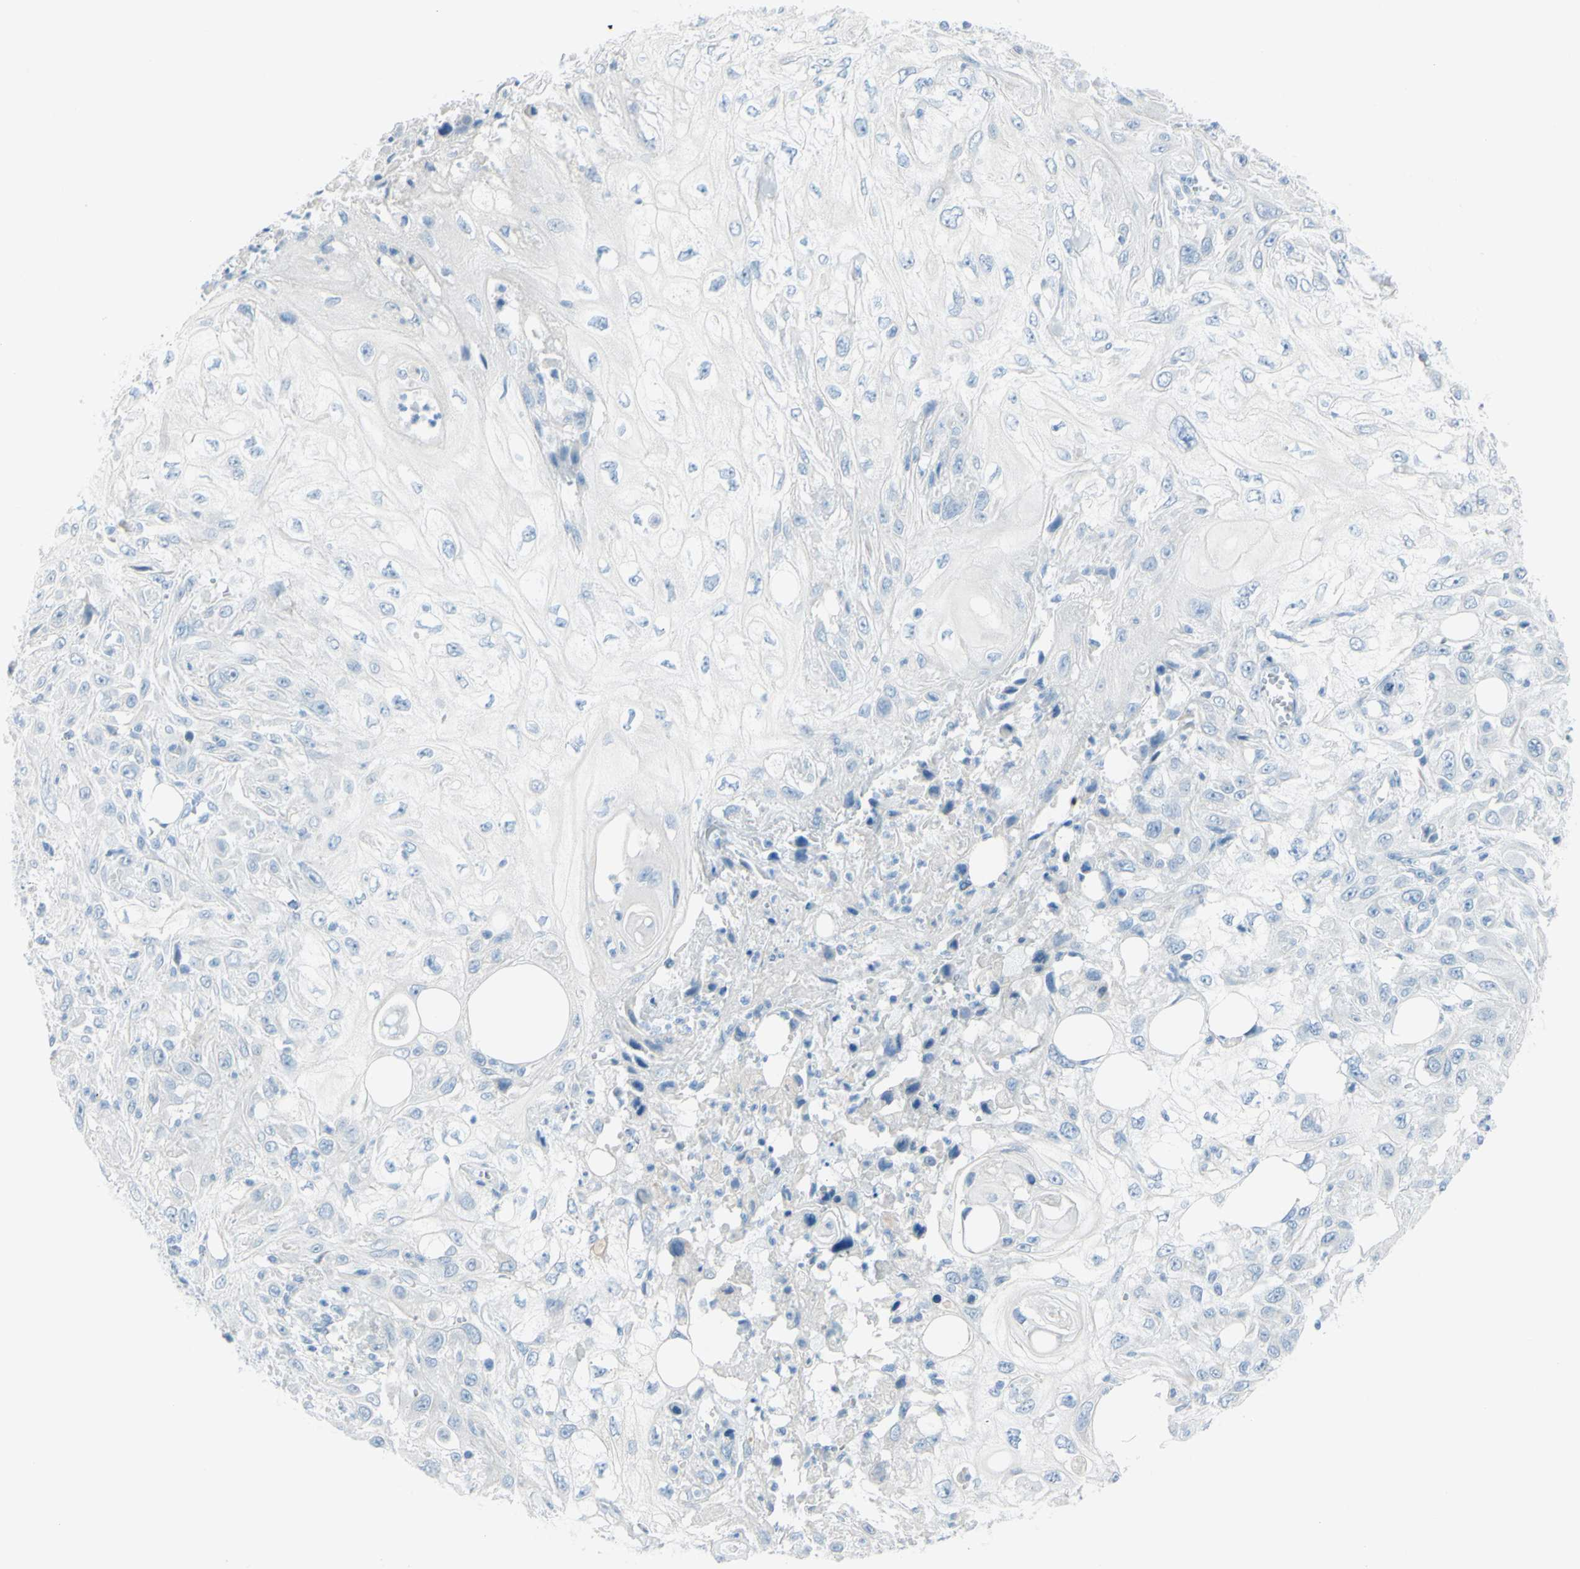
{"staining": {"intensity": "negative", "quantity": "none", "location": "none"}, "tissue": "skin cancer", "cell_type": "Tumor cells", "image_type": "cancer", "snomed": [{"axis": "morphology", "description": "Squamous cell carcinoma, NOS"}, {"axis": "topography", "description": "Skin"}], "caption": "An image of squamous cell carcinoma (skin) stained for a protein displays no brown staining in tumor cells.", "gene": "TFPI2", "patient": {"sex": "male", "age": 75}}